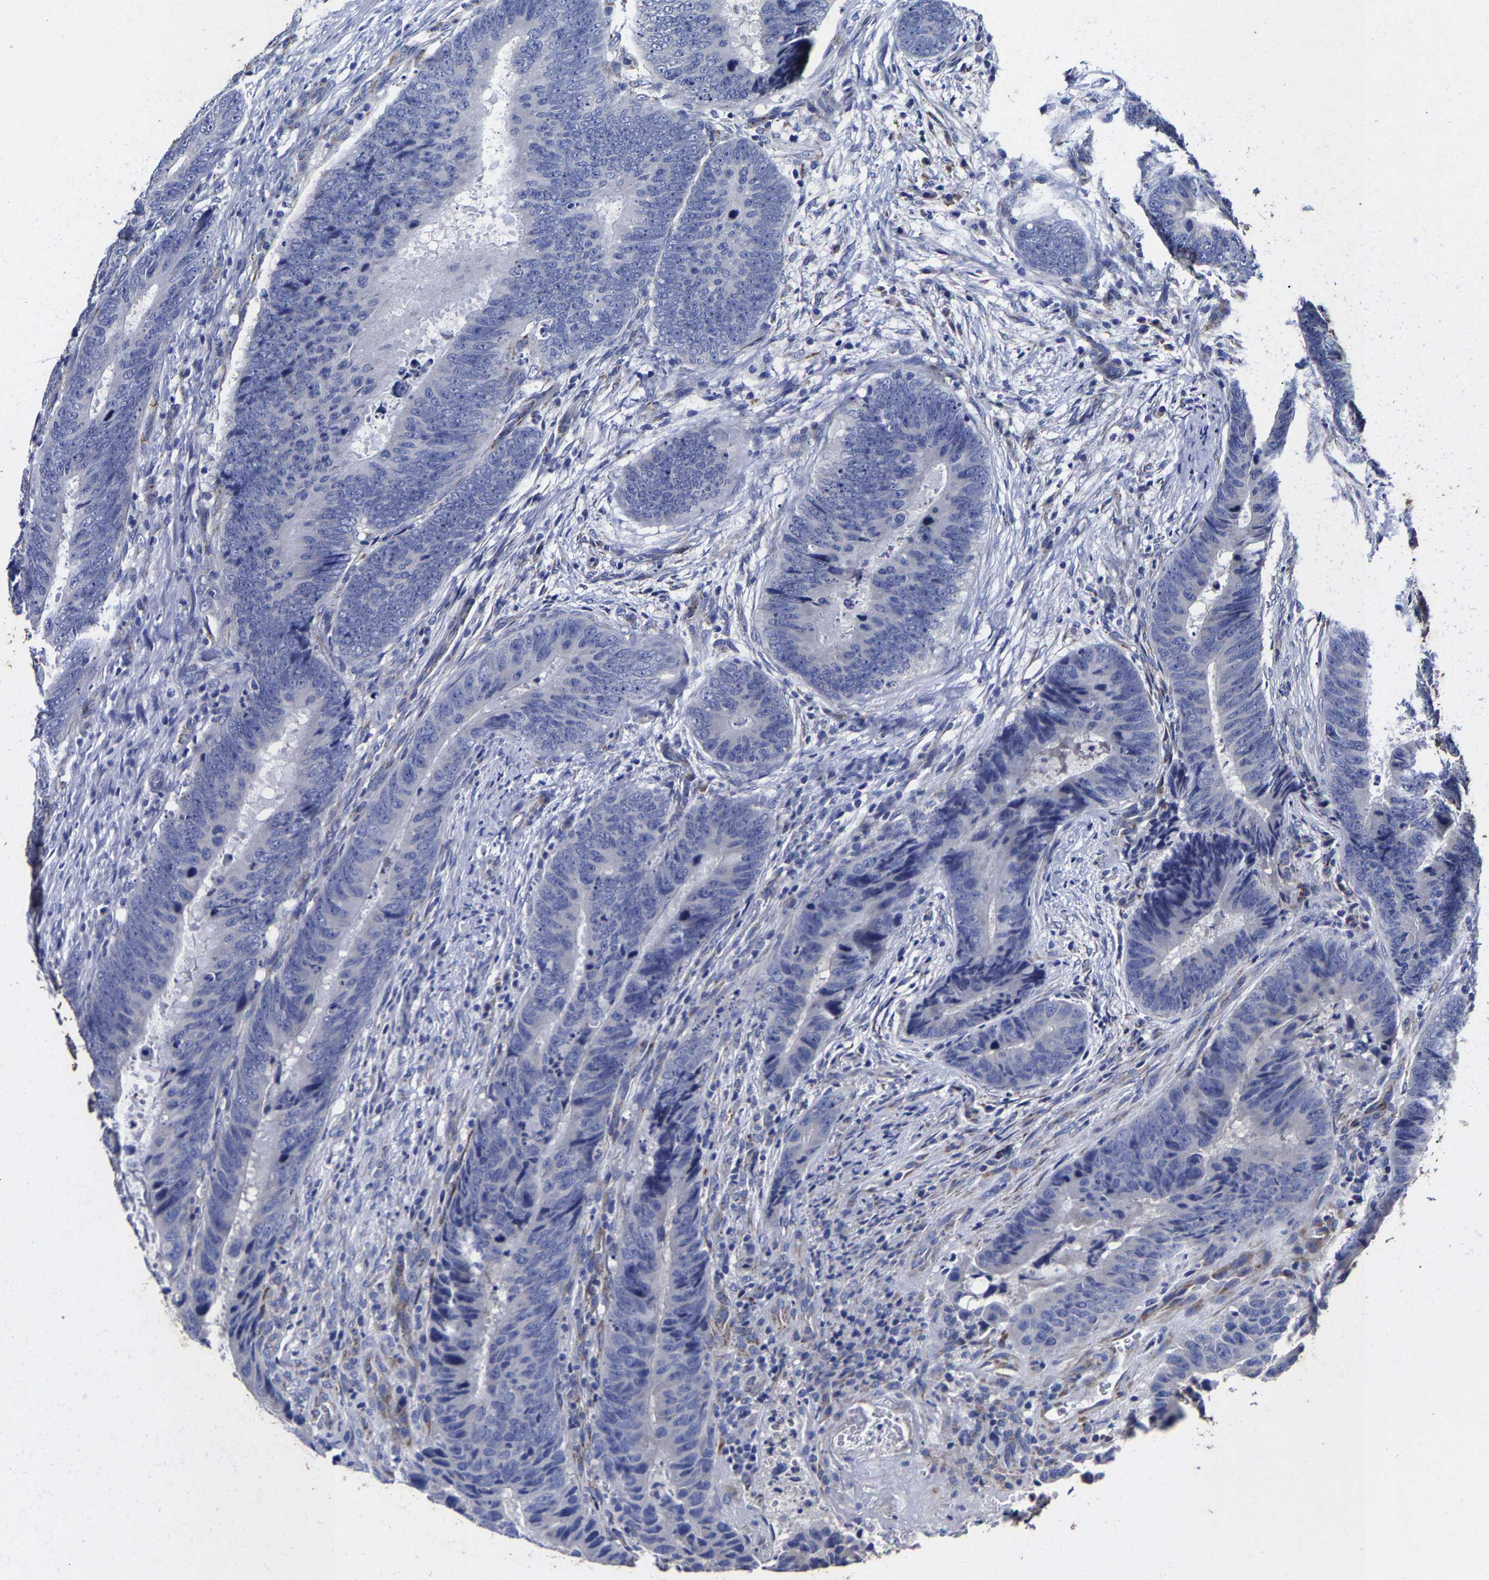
{"staining": {"intensity": "negative", "quantity": "none", "location": "none"}, "tissue": "colorectal cancer", "cell_type": "Tumor cells", "image_type": "cancer", "snomed": [{"axis": "morphology", "description": "Adenocarcinoma, NOS"}, {"axis": "topography", "description": "Colon"}], "caption": "Photomicrograph shows no protein positivity in tumor cells of adenocarcinoma (colorectal) tissue.", "gene": "AASS", "patient": {"sex": "male", "age": 56}}